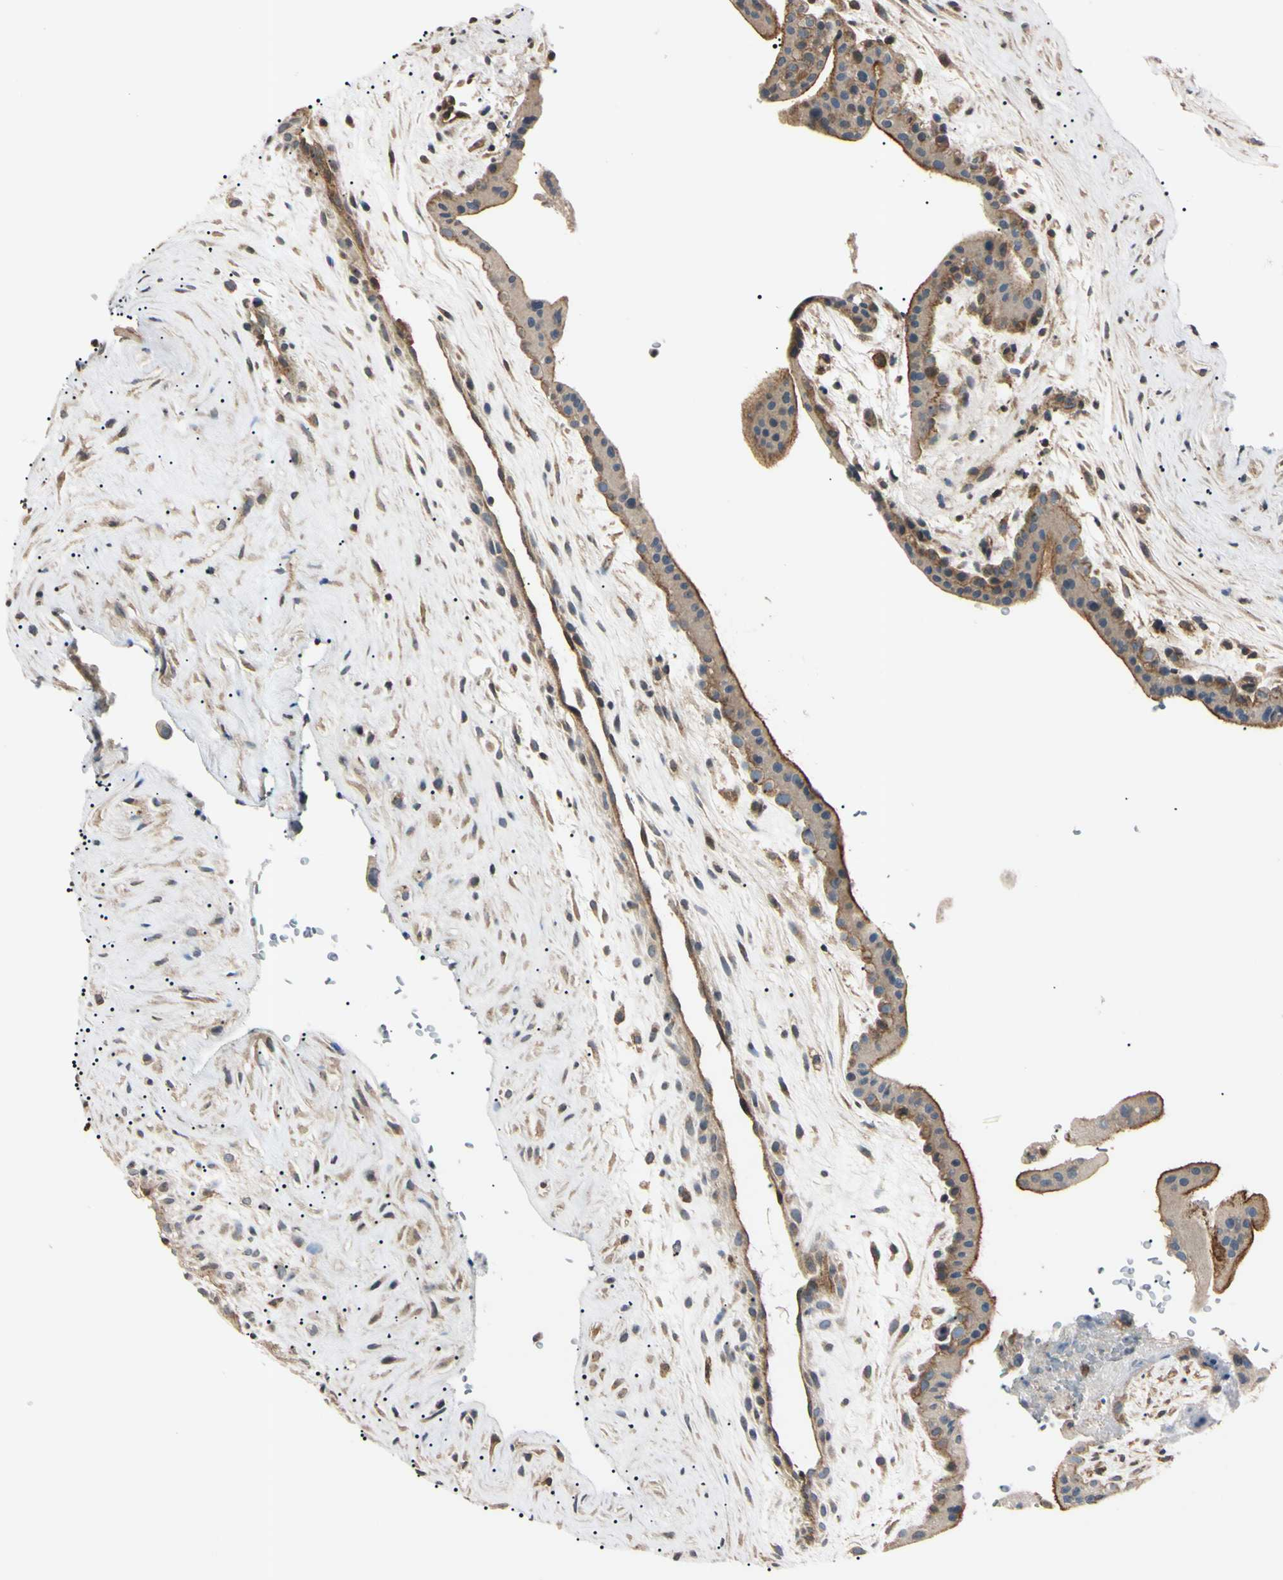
{"staining": {"intensity": "weak", "quantity": "<25%", "location": "cytoplasmic/membranous"}, "tissue": "placenta", "cell_type": "Decidual cells", "image_type": "normal", "snomed": [{"axis": "morphology", "description": "Normal tissue, NOS"}, {"axis": "topography", "description": "Placenta"}], "caption": "Immunohistochemistry (IHC) of unremarkable human placenta exhibits no expression in decidual cells. (DAB immunohistochemistry (IHC), high magnification).", "gene": "EPN1", "patient": {"sex": "female", "age": 35}}